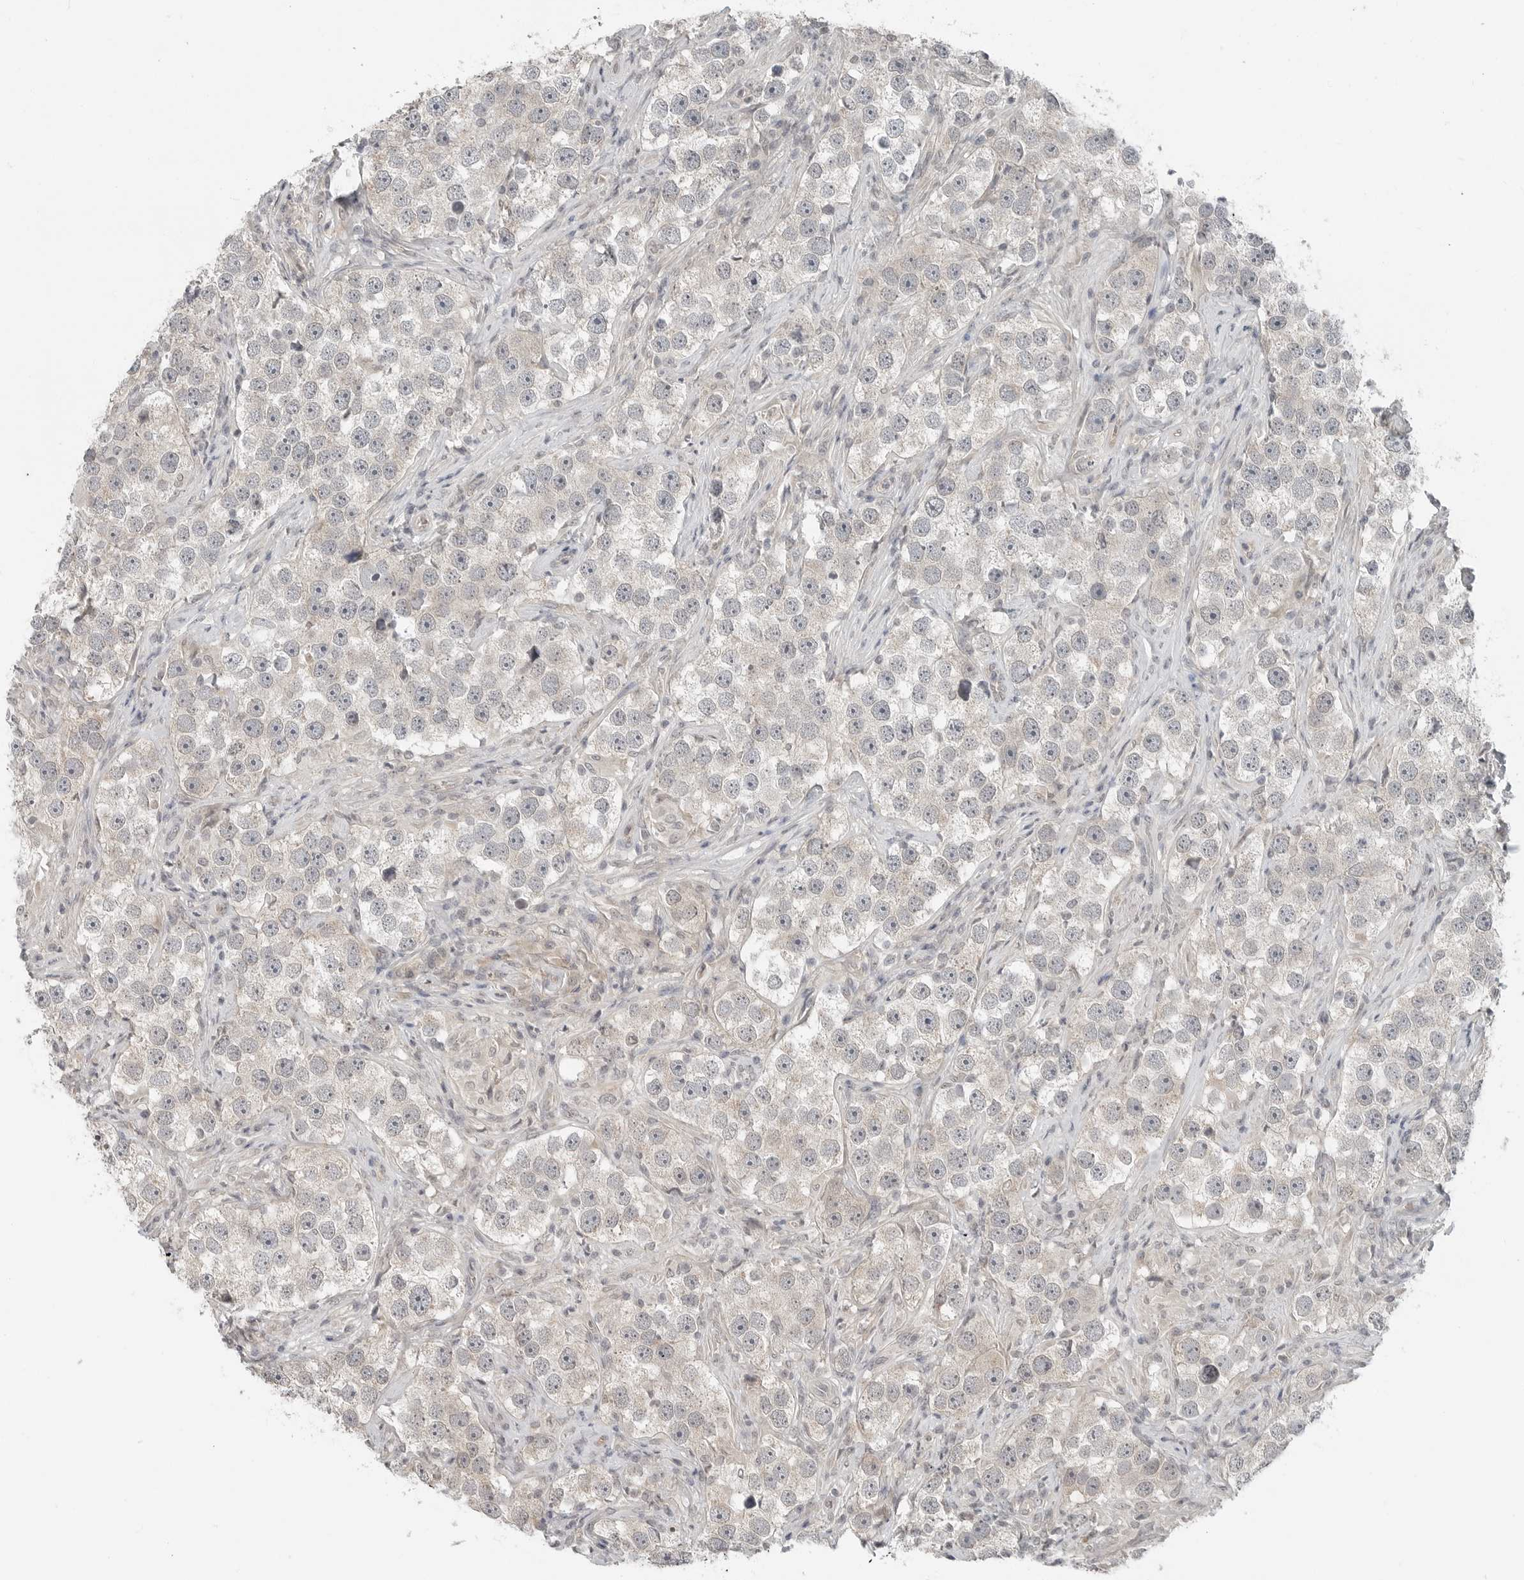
{"staining": {"intensity": "negative", "quantity": "none", "location": "none"}, "tissue": "testis cancer", "cell_type": "Tumor cells", "image_type": "cancer", "snomed": [{"axis": "morphology", "description": "Seminoma, NOS"}, {"axis": "topography", "description": "Testis"}], "caption": "DAB immunohistochemical staining of human testis cancer (seminoma) exhibits no significant expression in tumor cells.", "gene": "FCRLB", "patient": {"sex": "male", "age": 49}}